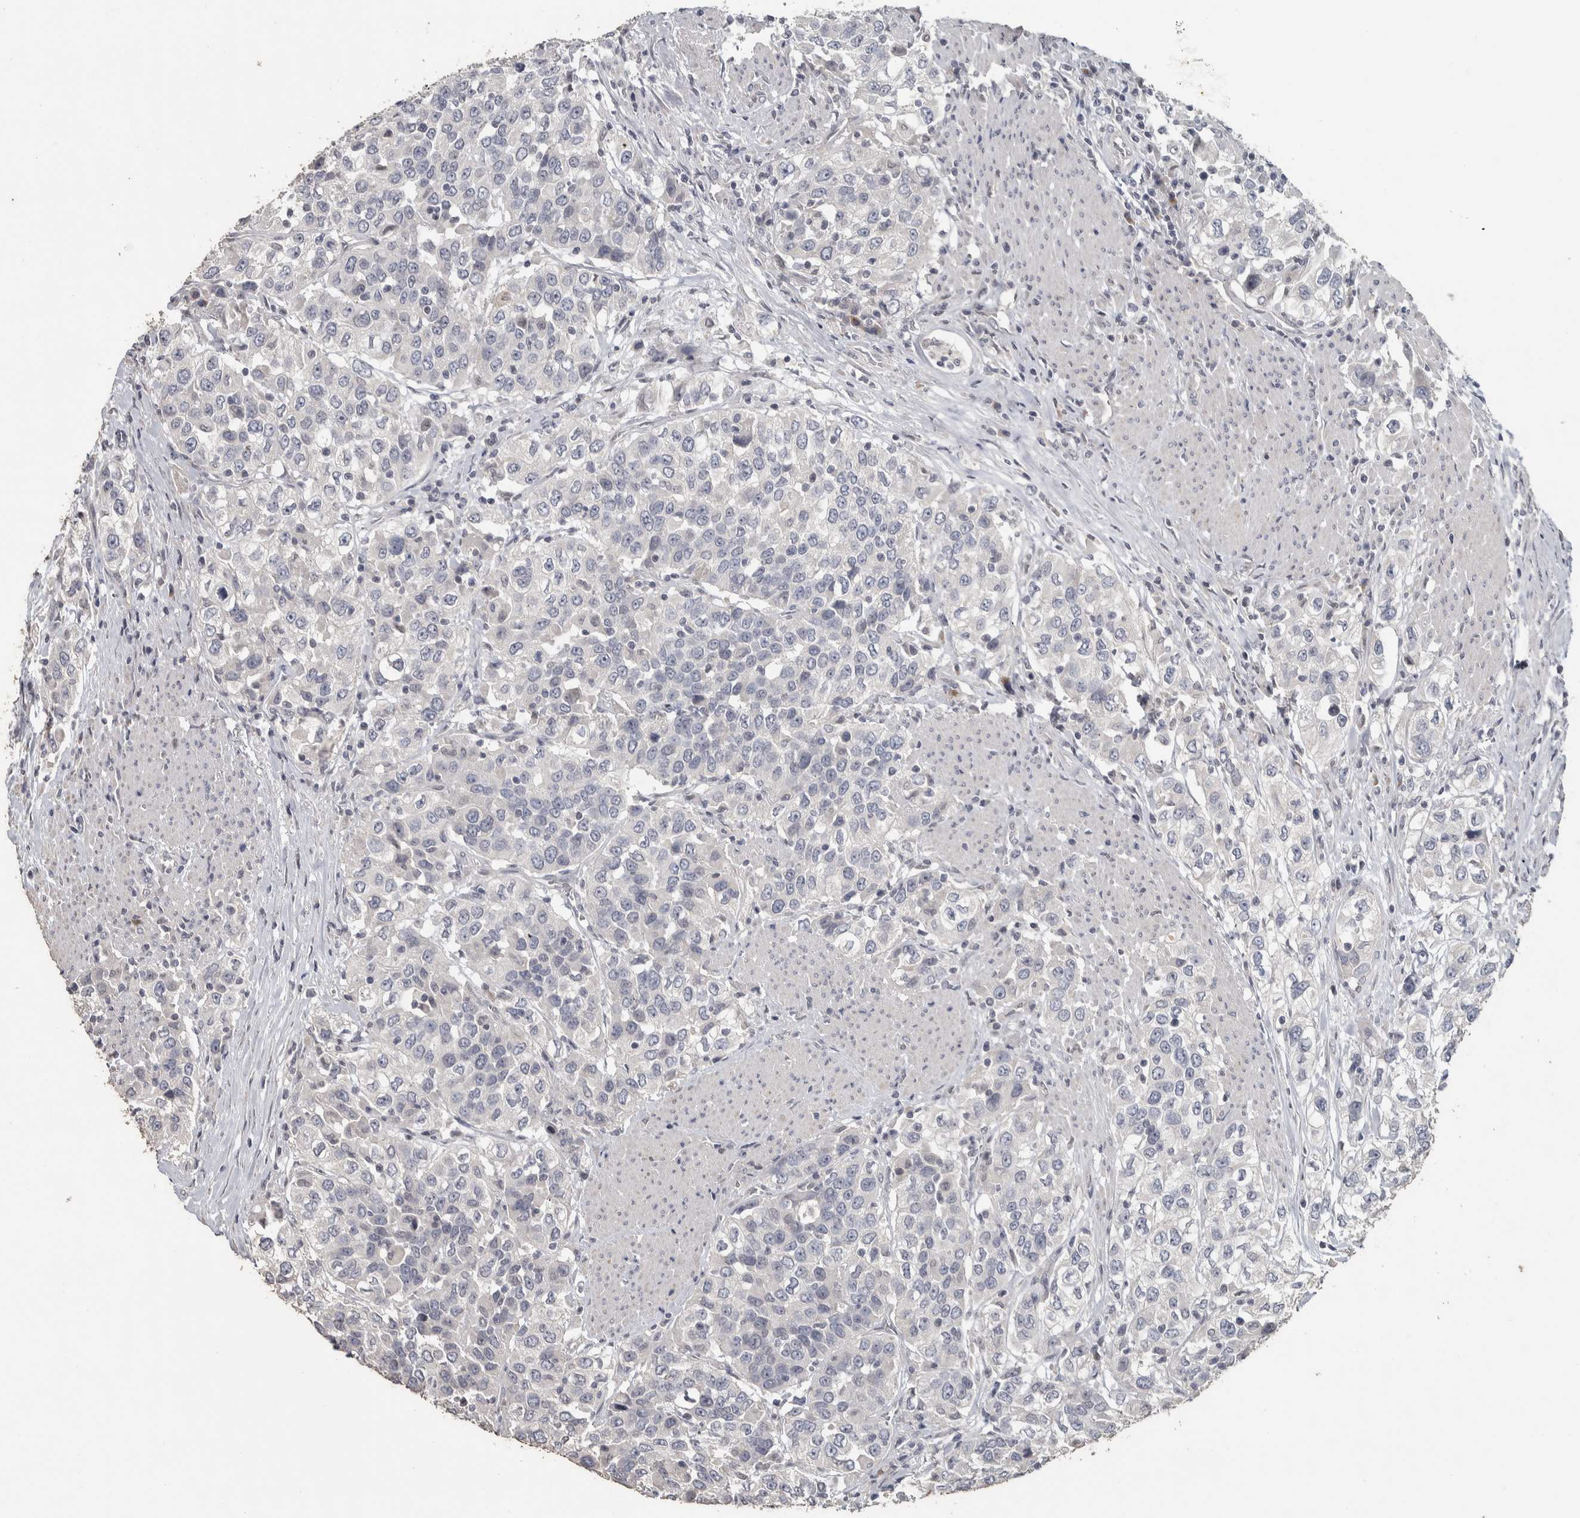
{"staining": {"intensity": "negative", "quantity": "none", "location": "none"}, "tissue": "urothelial cancer", "cell_type": "Tumor cells", "image_type": "cancer", "snomed": [{"axis": "morphology", "description": "Urothelial carcinoma, High grade"}, {"axis": "topography", "description": "Urinary bladder"}], "caption": "Human urothelial cancer stained for a protein using immunohistochemistry exhibits no expression in tumor cells.", "gene": "NECAB1", "patient": {"sex": "female", "age": 80}}